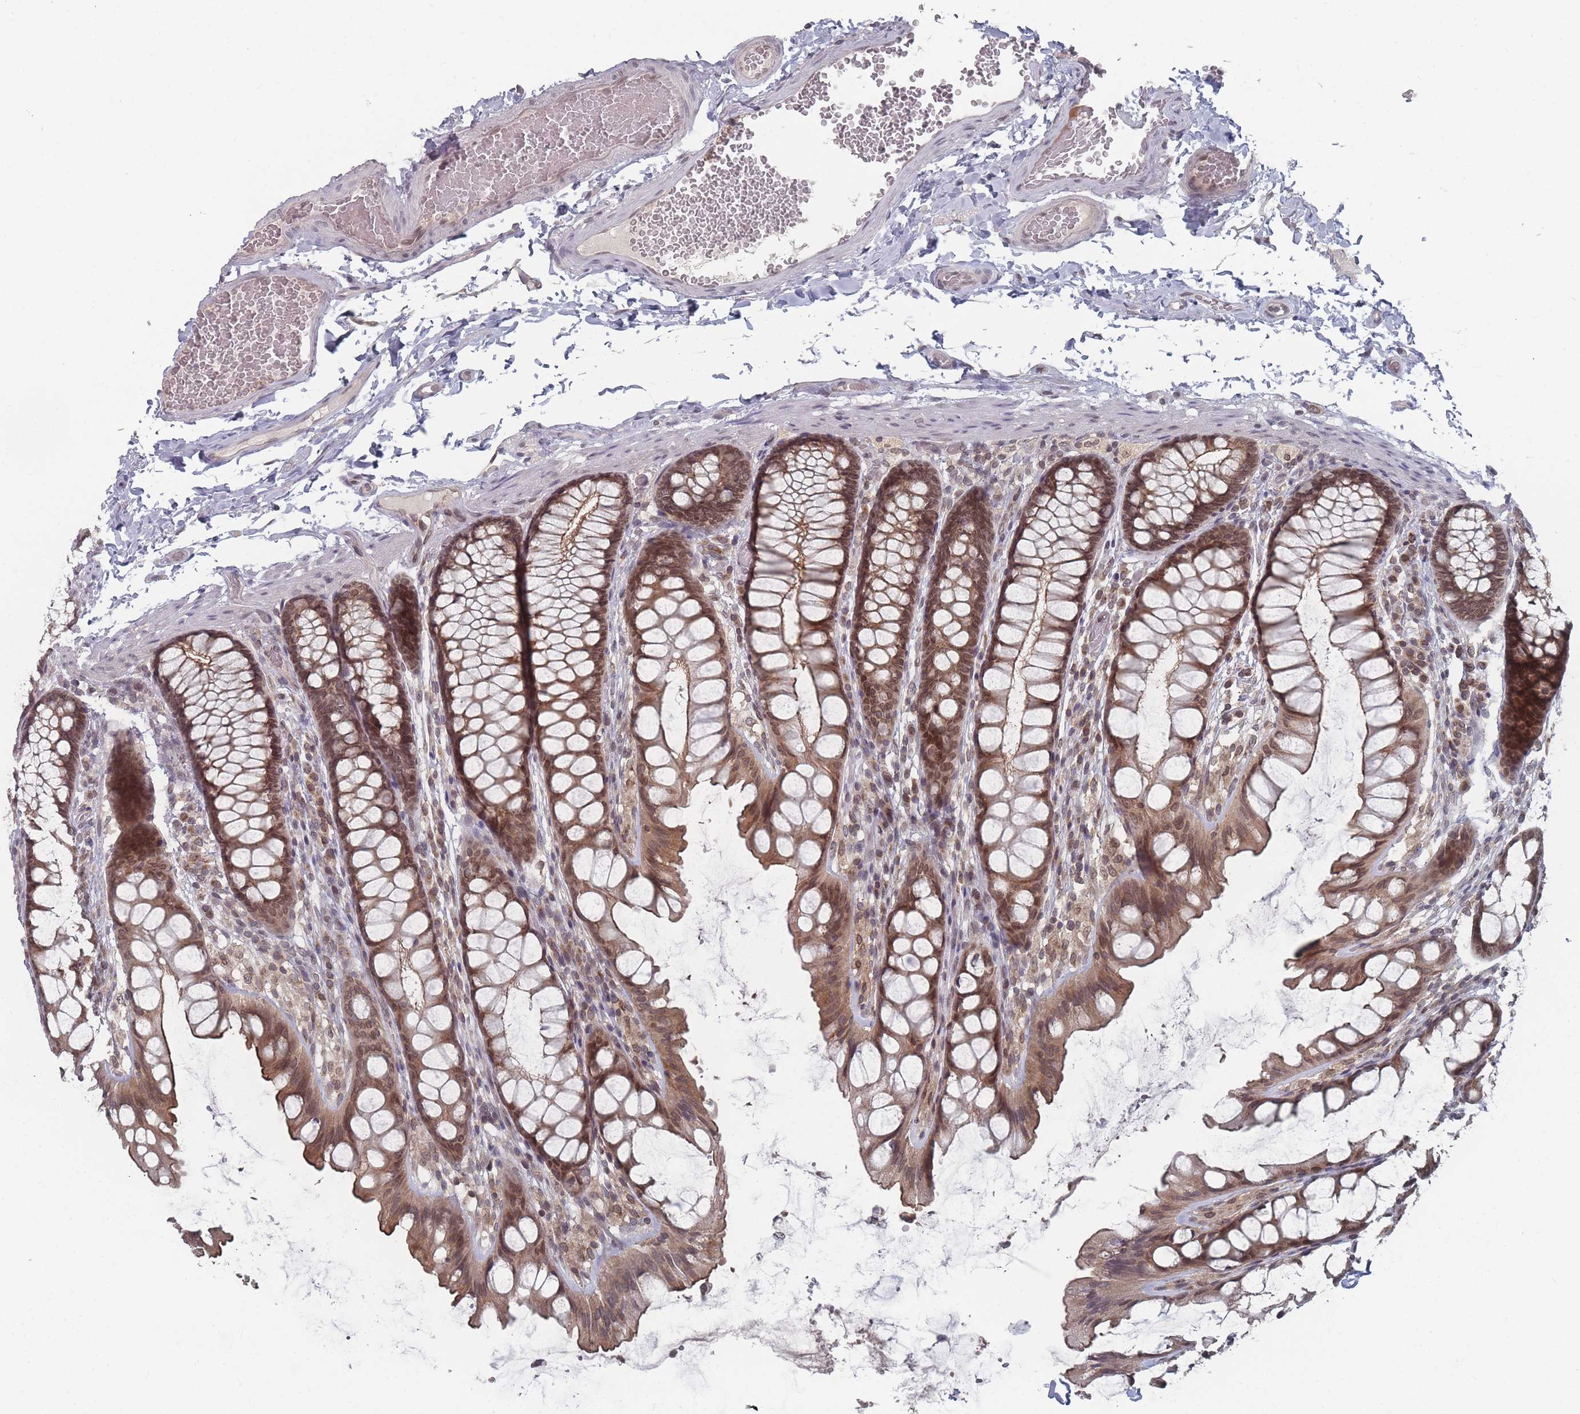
{"staining": {"intensity": "weak", "quantity": "25%-75%", "location": "cytoplasmic/membranous"}, "tissue": "colon", "cell_type": "Endothelial cells", "image_type": "normal", "snomed": [{"axis": "morphology", "description": "Normal tissue, NOS"}, {"axis": "topography", "description": "Colon"}], "caption": "Immunohistochemistry (IHC) micrograph of normal colon stained for a protein (brown), which shows low levels of weak cytoplasmic/membranous positivity in about 25%-75% of endothelial cells.", "gene": "TBC1D25", "patient": {"sex": "male", "age": 47}}